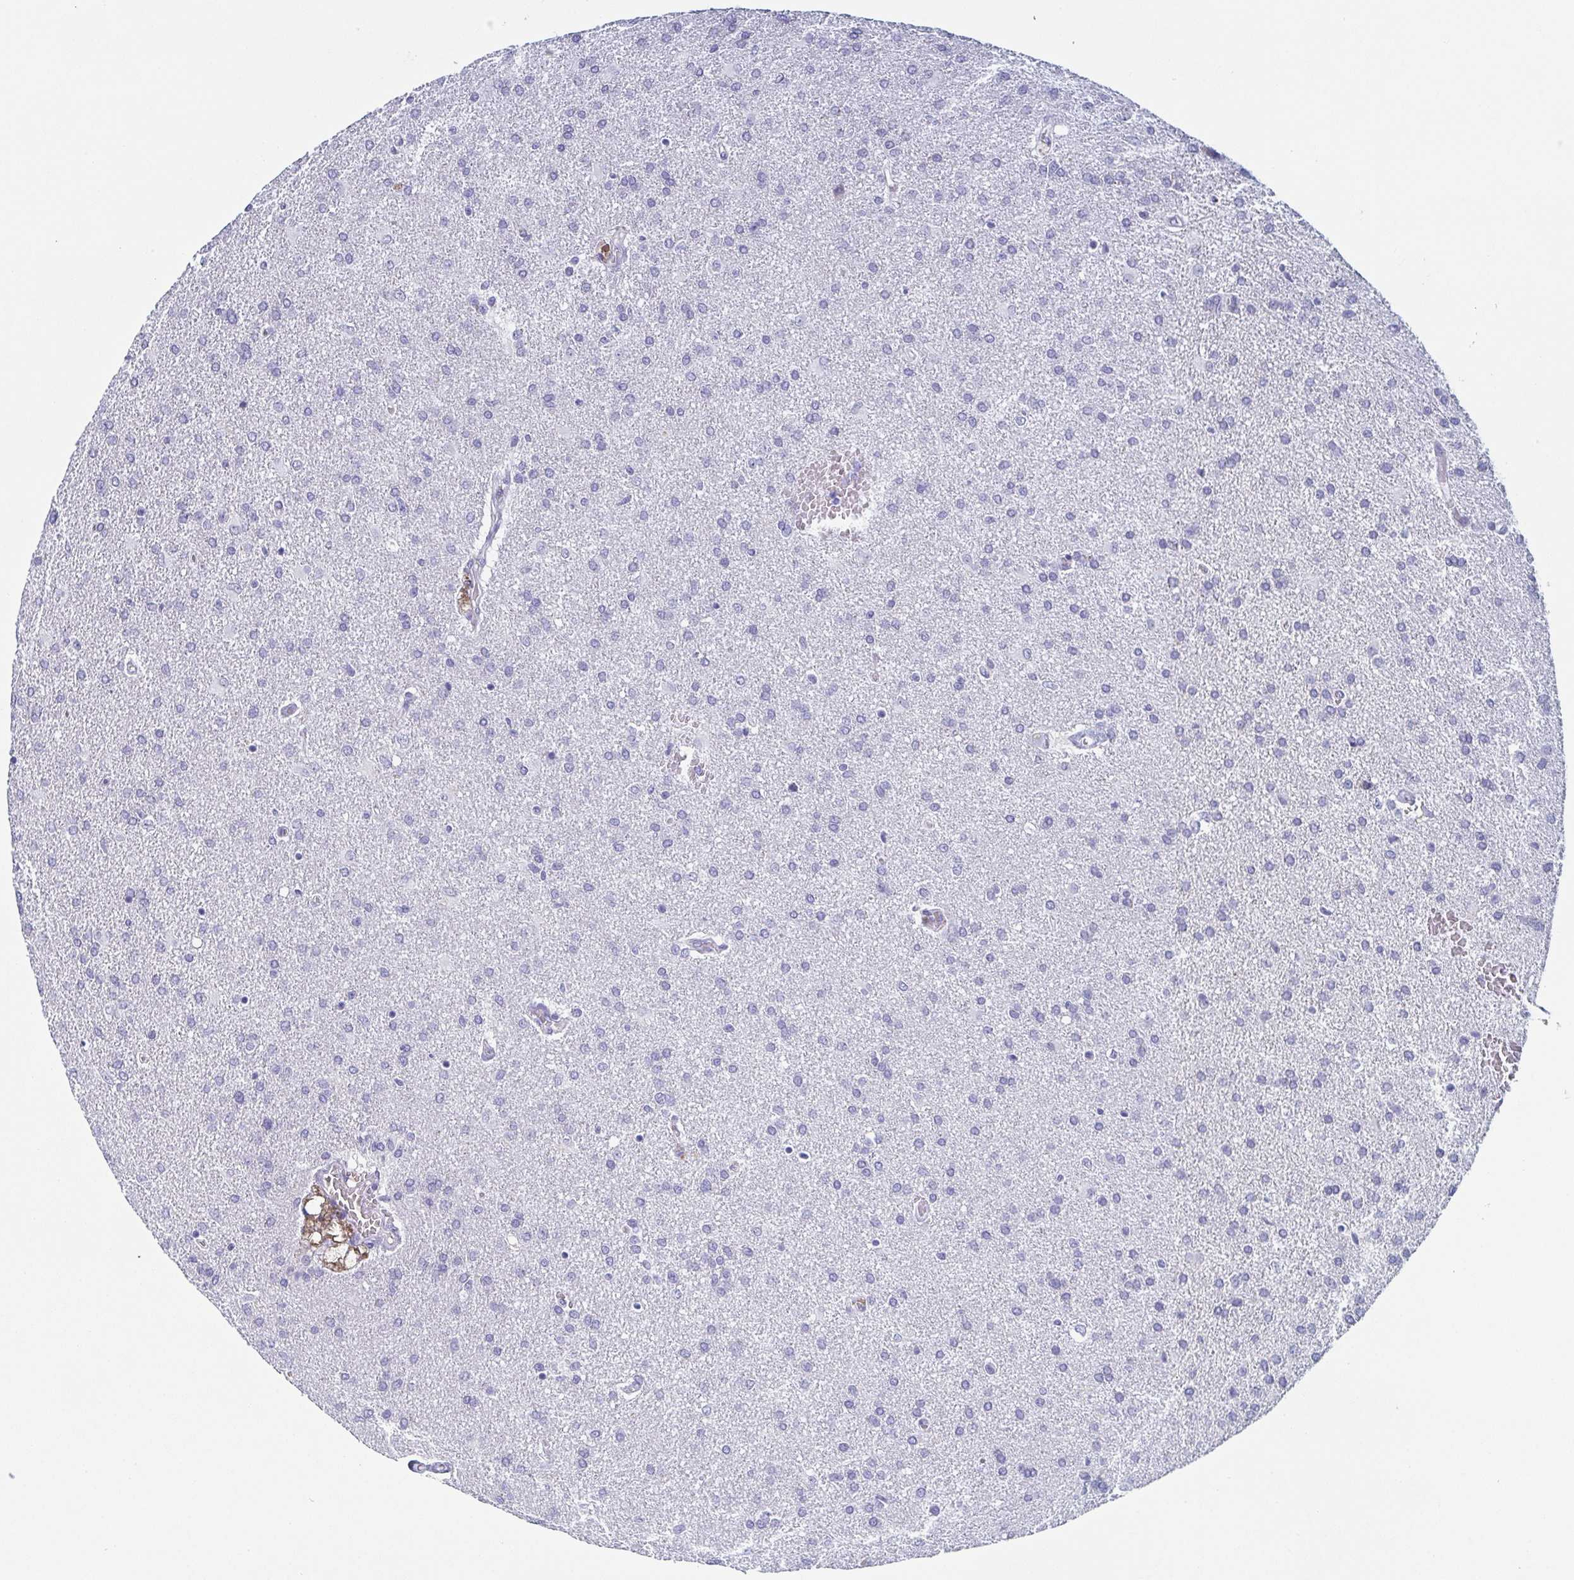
{"staining": {"intensity": "negative", "quantity": "none", "location": "none"}, "tissue": "glioma", "cell_type": "Tumor cells", "image_type": "cancer", "snomed": [{"axis": "morphology", "description": "Glioma, malignant, High grade"}, {"axis": "topography", "description": "Brain"}], "caption": "High-grade glioma (malignant) stained for a protein using IHC displays no expression tumor cells.", "gene": "REG4", "patient": {"sex": "male", "age": 68}}